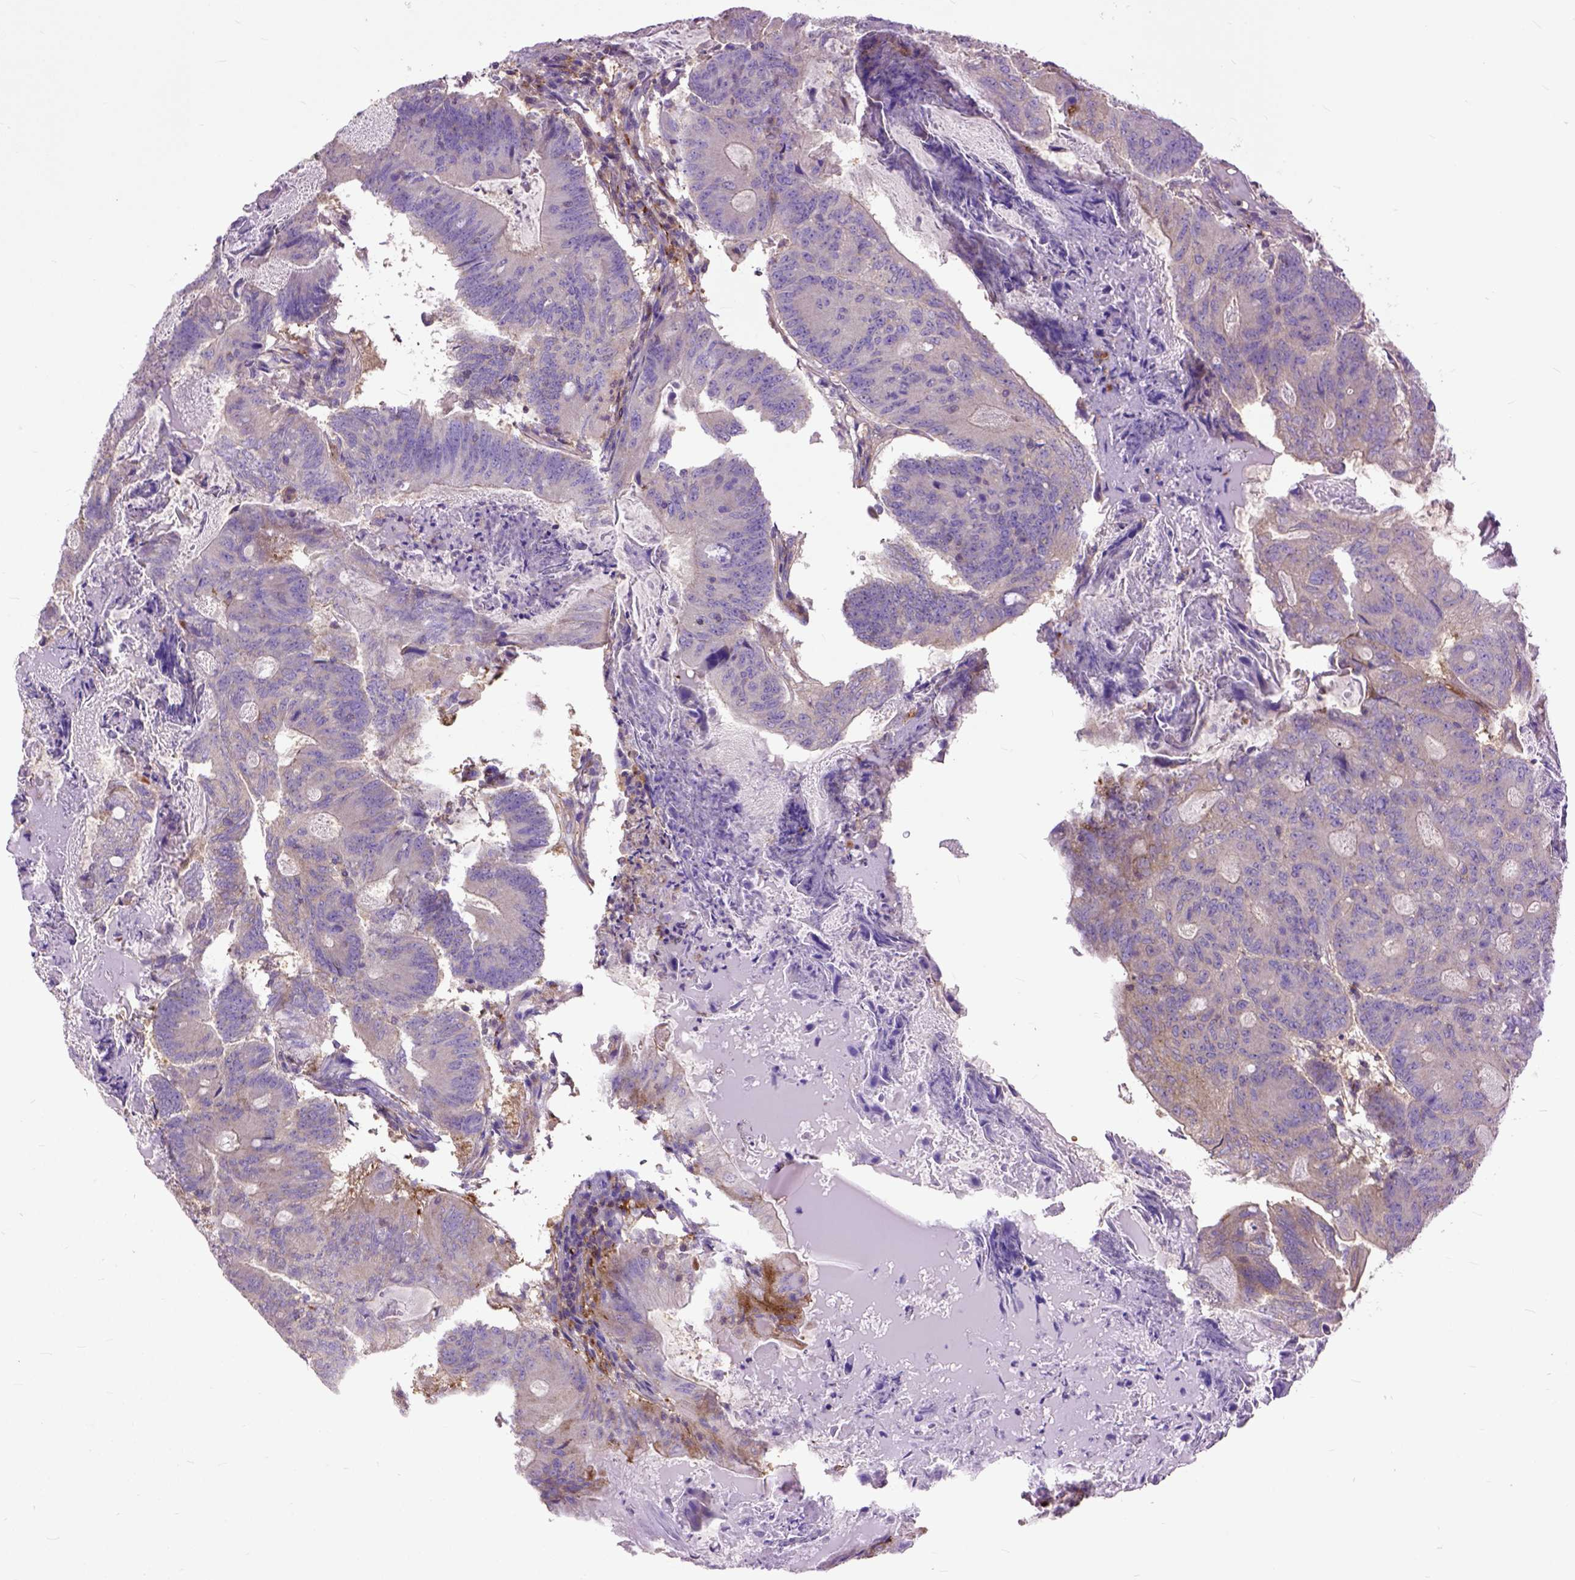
{"staining": {"intensity": "weak", "quantity": "25%-75%", "location": "cytoplasmic/membranous"}, "tissue": "colorectal cancer", "cell_type": "Tumor cells", "image_type": "cancer", "snomed": [{"axis": "morphology", "description": "Adenocarcinoma, NOS"}, {"axis": "topography", "description": "Colon"}], "caption": "Human colorectal cancer stained for a protein (brown) demonstrates weak cytoplasmic/membranous positive positivity in about 25%-75% of tumor cells.", "gene": "NAMPT", "patient": {"sex": "female", "age": 70}}